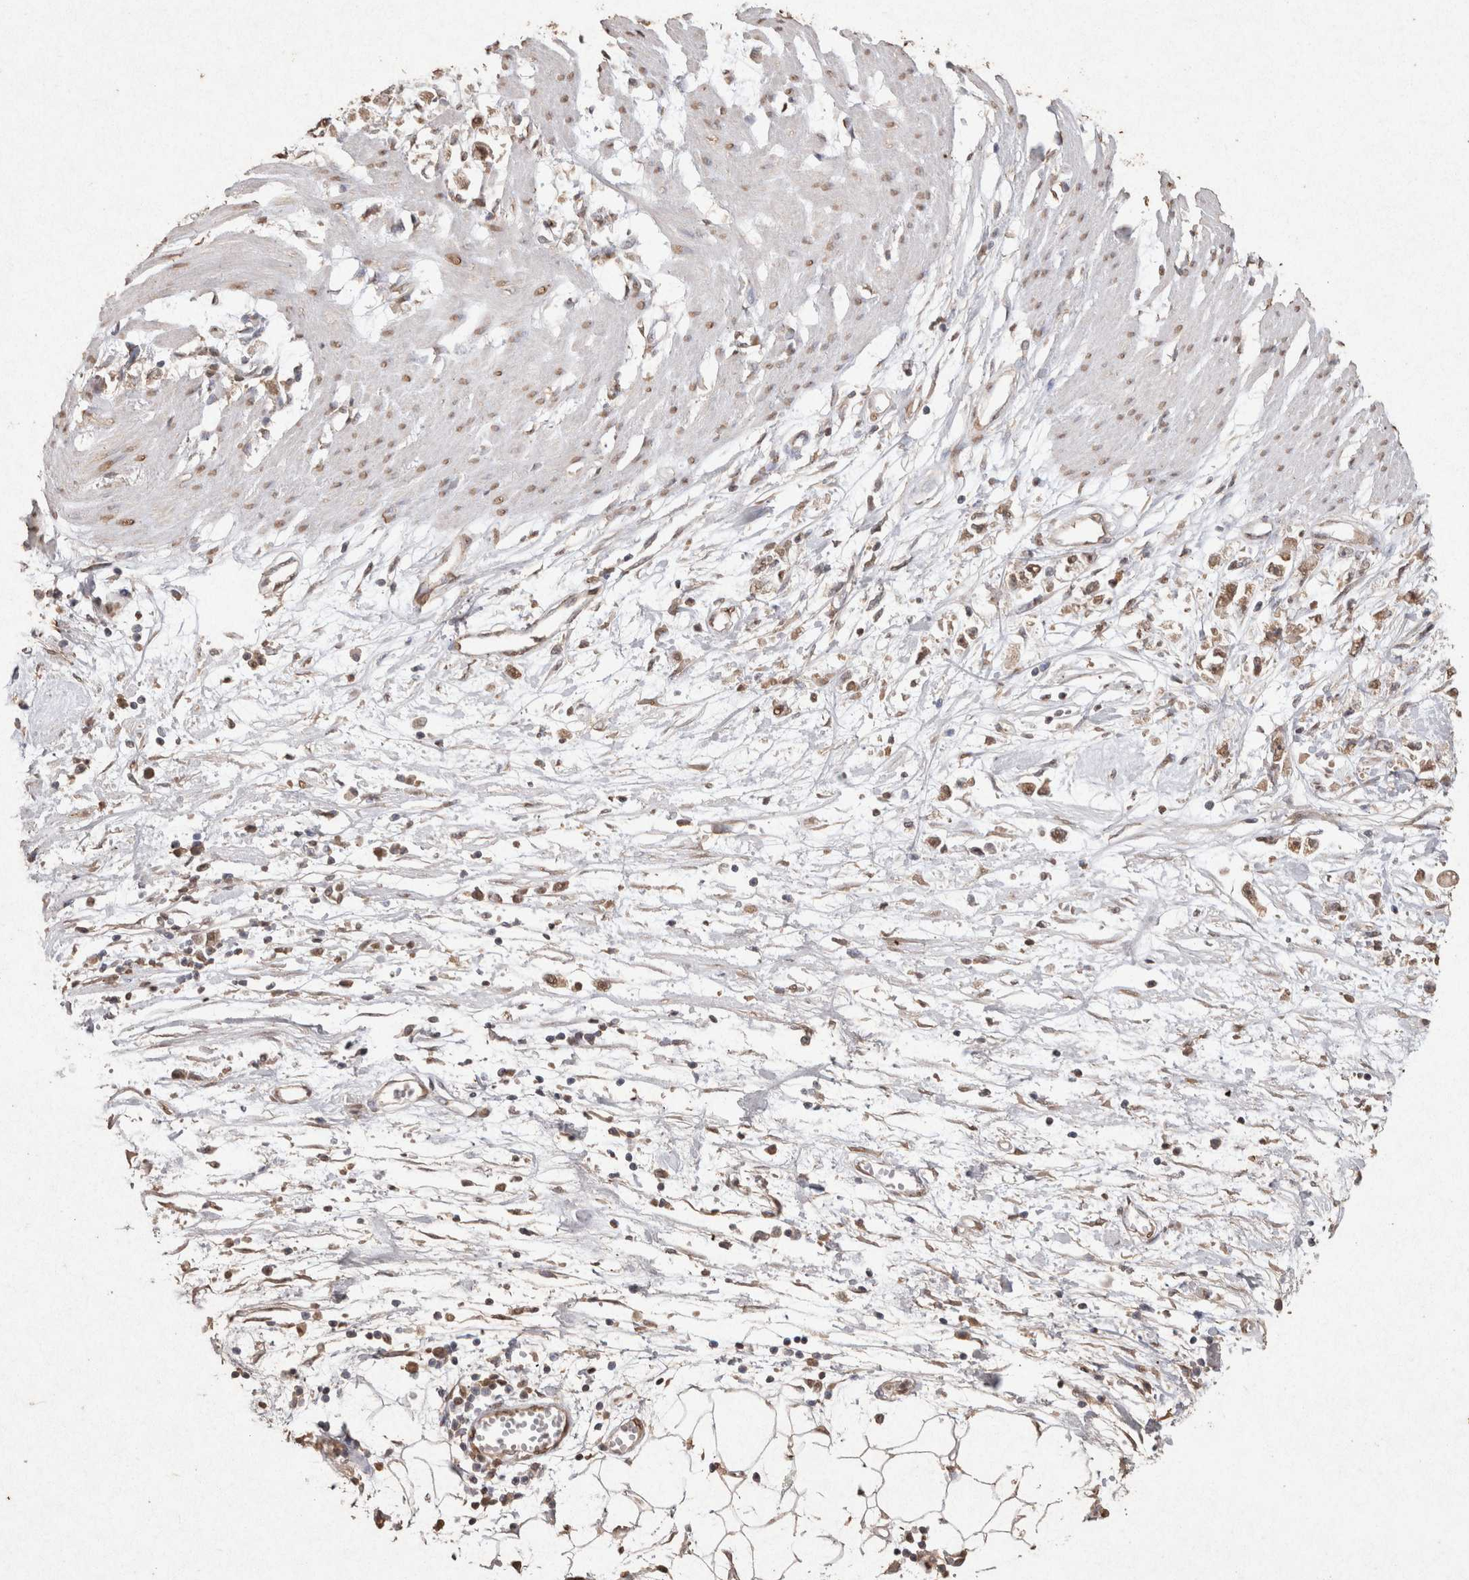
{"staining": {"intensity": "weak", "quantity": ">75%", "location": "nuclear"}, "tissue": "stomach cancer", "cell_type": "Tumor cells", "image_type": "cancer", "snomed": [{"axis": "morphology", "description": "Adenocarcinoma, NOS"}, {"axis": "topography", "description": "Stomach"}], "caption": "Stomach cancer (adenocarcinoma) stained with DAB (3,3'-diaminobenzidine) immunohistochemistry (IHC) exhibits low levels of weak nuclear positivity in about >75% of tumor cells.", "gene": "MLX", "patient": {"sex": "female", "age": 59}}